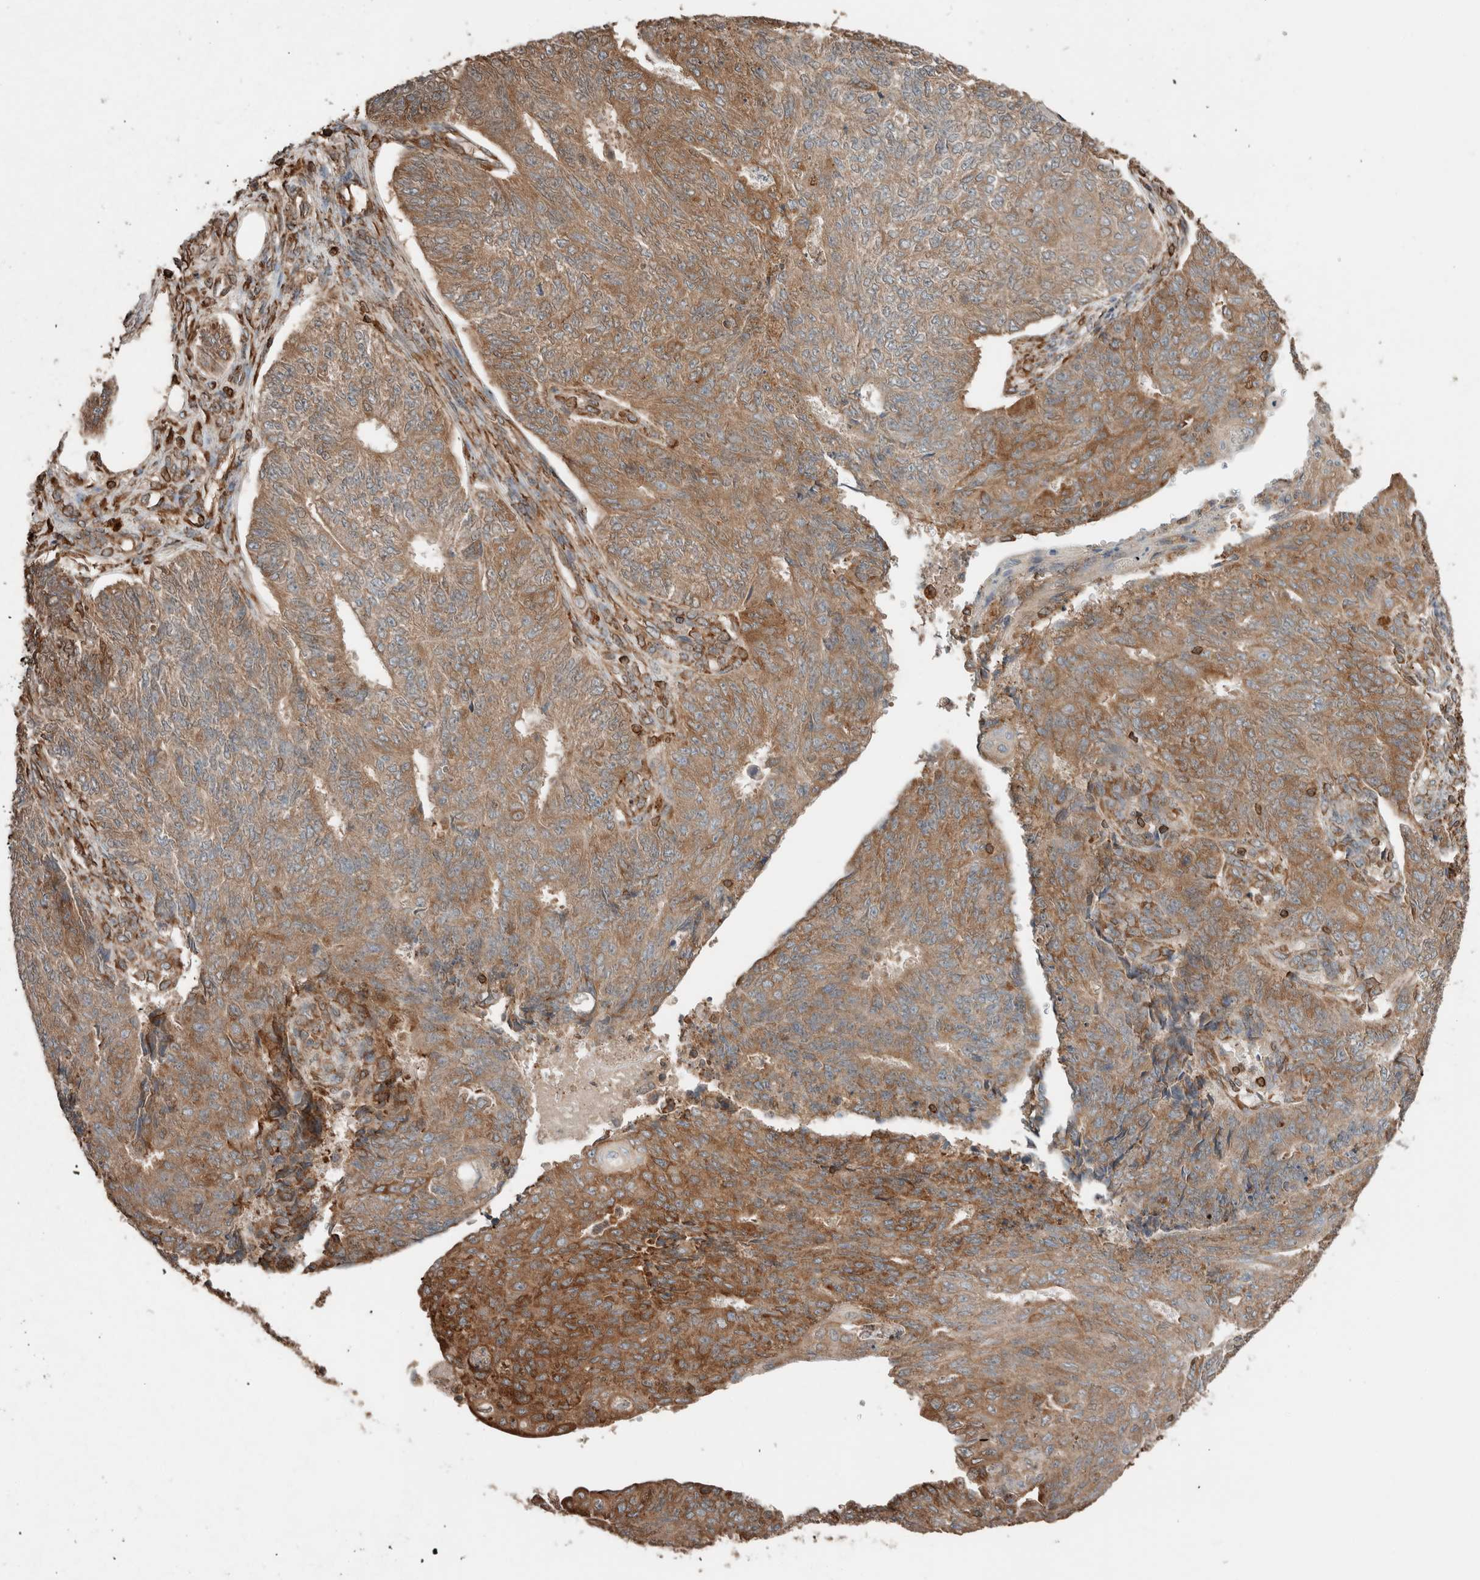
{"staining": {"intensity": "moderate", "quantity": ">75%", "location": "cytoplasmic/membranous"}, "tissue": "endometrial cancer", "cell_type": "Tumor cells", "image_type": "cancer", "snomed": [{"axis": "morphology", "description": "Adenocarcinoma, NOS"}, {"axis": "topography", "description": "Endometrium"}], "caption": "Endometrial cancer stained for a protein (brown) shows moderate cytoplasmic/membranous positive expression in approximately >75% of tumor cells.", "gene": "ERAP2", "patient": {"sex": "female", "age": 32}}